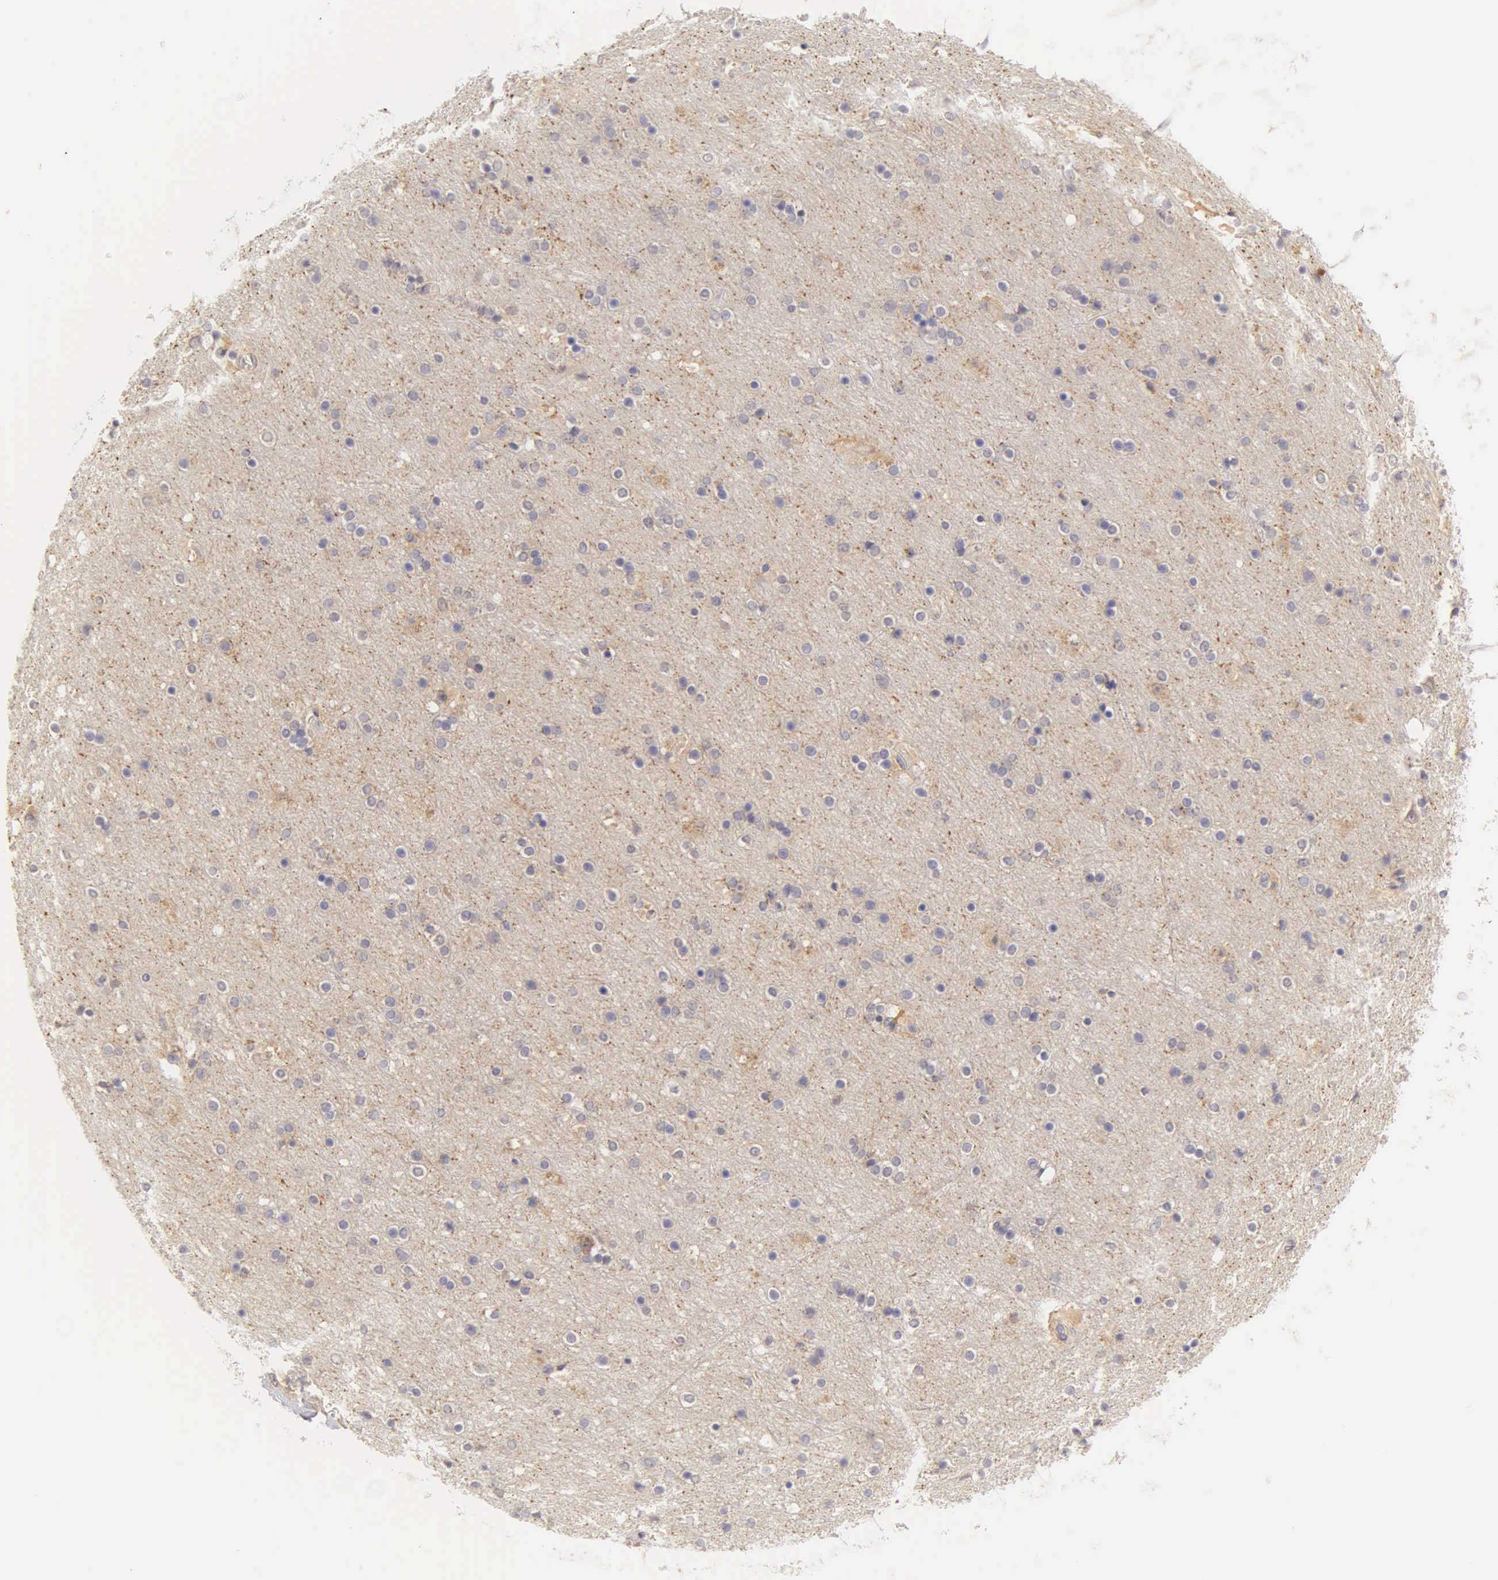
{"staining": {"intensity": "weak", "quantity": ">75%", "location": "cytoplasmic/membranous"}, "tissue": "cerebral cortex", "cell_type": "Endothelial cells", "image_type": "normal", "snomed": [{"axis": "morphology", "description": "Normal tissue, NOS"}, {"axis": "topography", "description": "Cerebral cortex"}], "caption": "An immunohistochemistry image of unremarkable tissue is shown. Protein staining in brown shows weak cytoplasmic/membranous positivity in cerebral cortex within endothelial cells.", "gene": "CD1A", "patient": {"sex": "female", "age": 54}}